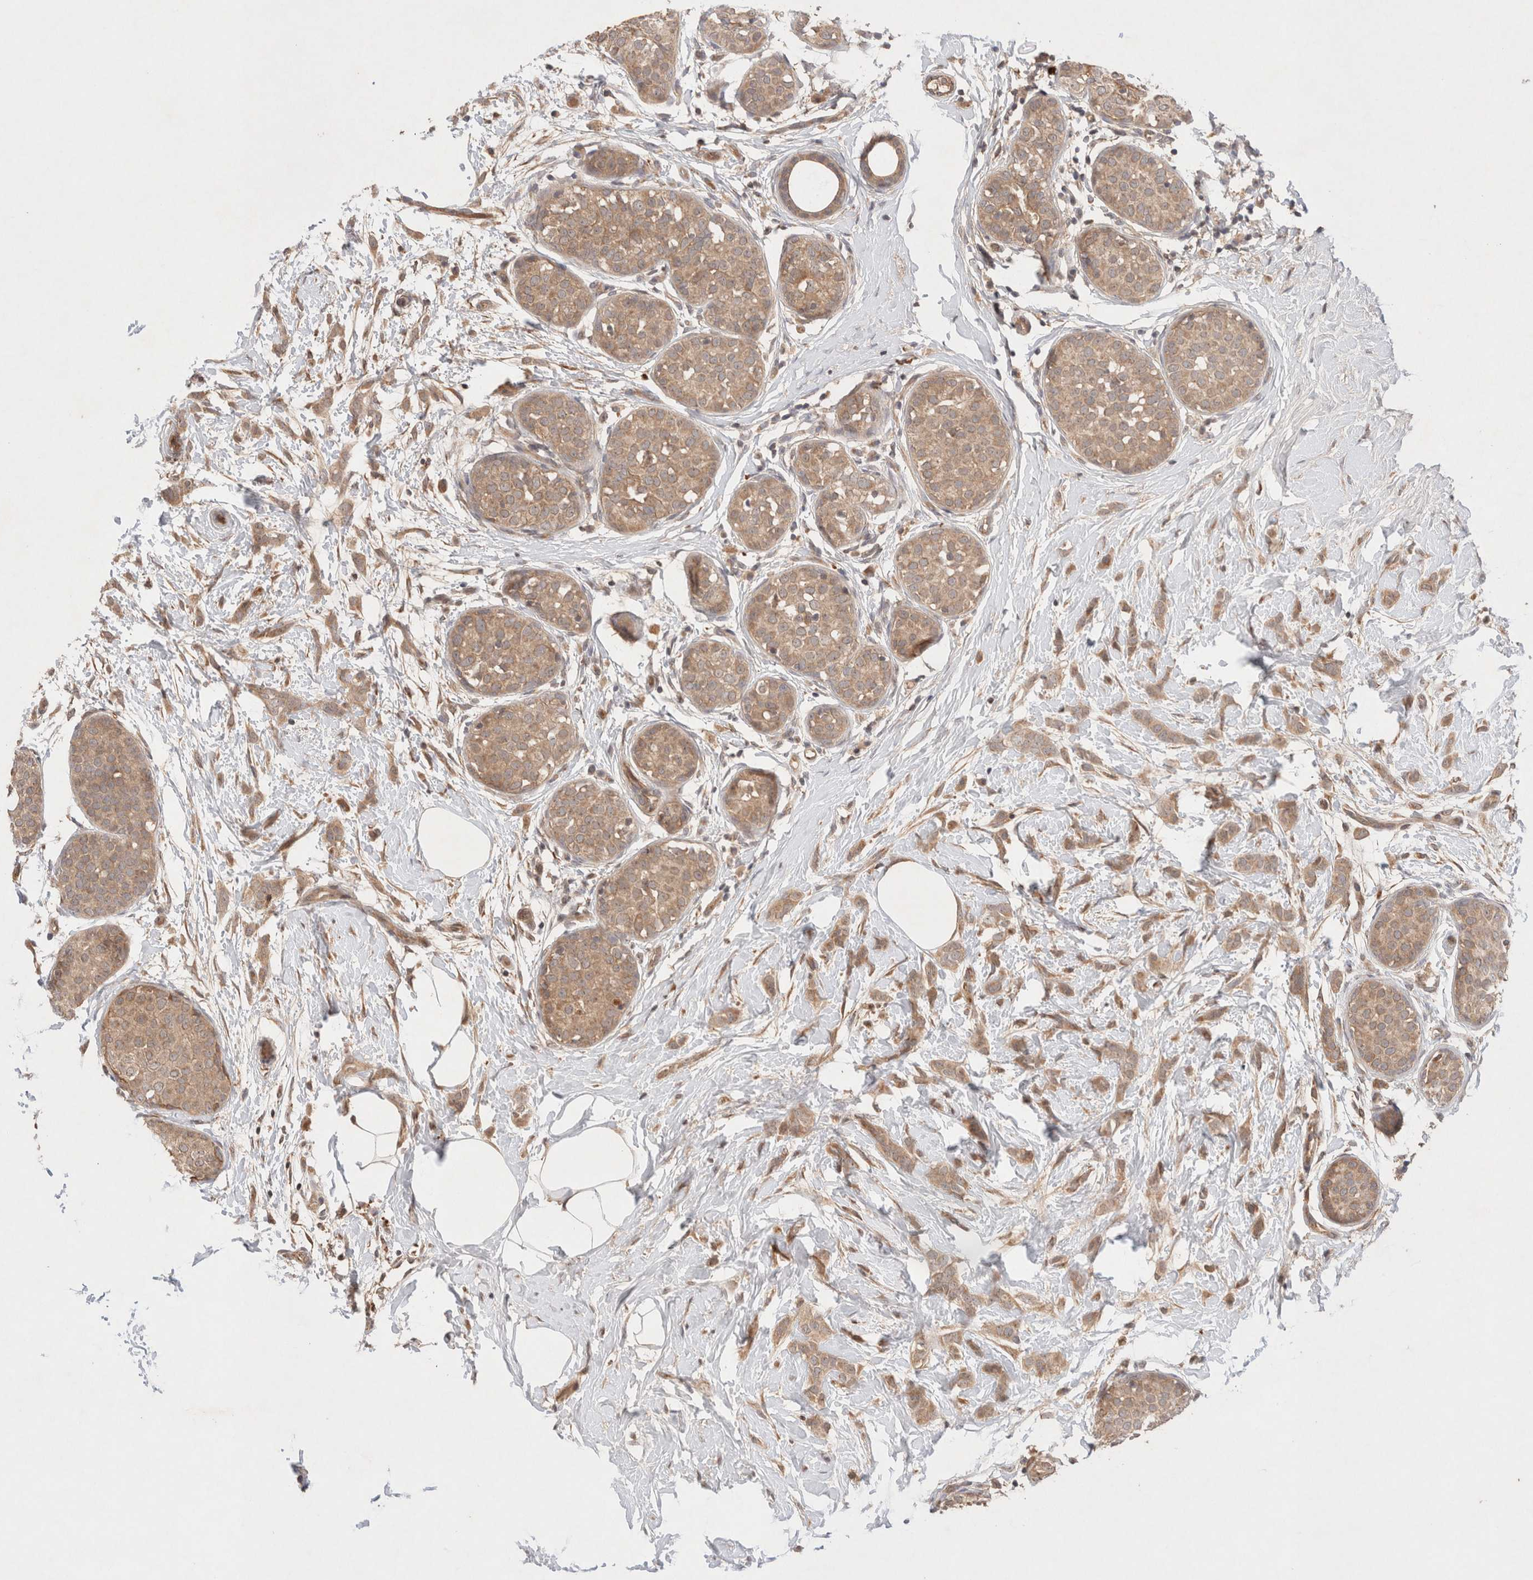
{"staining": {"intensity": "moderate", "quantity": ">75%", "location": "cytoplasmic/membranous"}, "tissue": "breast cancer", "cell_type": "Tumor cells", "image_type": "cancer", "snomed": [{"axis": "morphology", "description": "Lobular carcinoma, in situ"}, {"axis": "morphology", "description": "Lobular carcinoma"}, {"axis": "topography", "description": "Breast"}], "caption": "Brown immunohistochemical staining in human lobular carcinoma in situ (breast) exhibits moderate cytoplasmic/membranous expression in approximately >75% of tumor cells.", "gene": "KLHL20", "patient": {"sex": "female", "age": 41}}